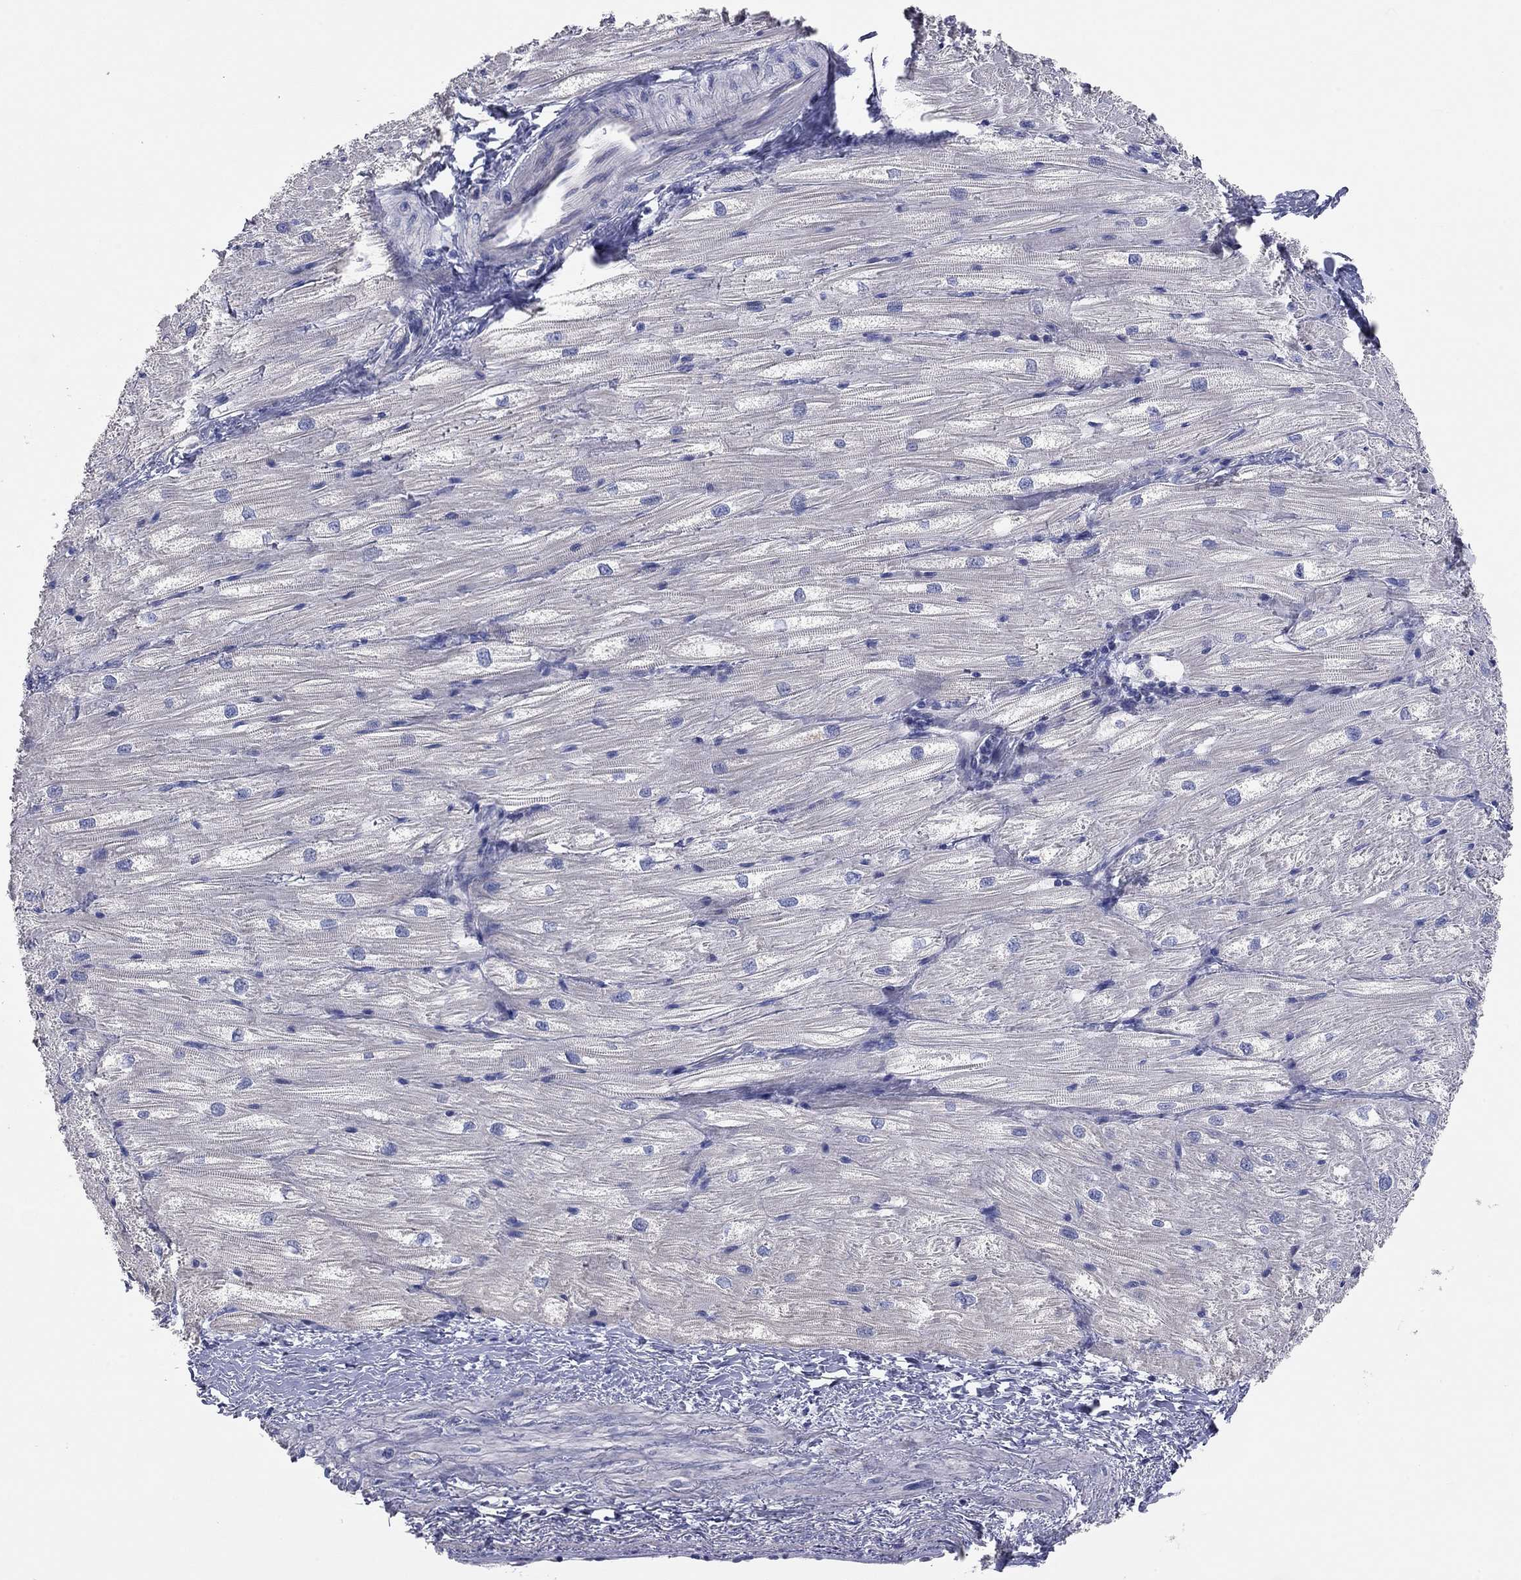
{"staining": {"intensity": "negative", "quantity": "none", "location": "none"}, "tissue": "heart muscle", "cell_type": "Cardiomyocytes", "image_type": "normal", "snomed": [{"axis": "morphology", "description": "Normal tissue, NOS"}, {"axis": "topography", "description": "Heart"}], "caption": "High power microscopy histopathology image of an IHC micrograph of unremarkable heart muscle, revealing no significant positivity in cardiomyocytes.", "gene": "KCNB1", "patient": {"sex": "male", "age": 57}}